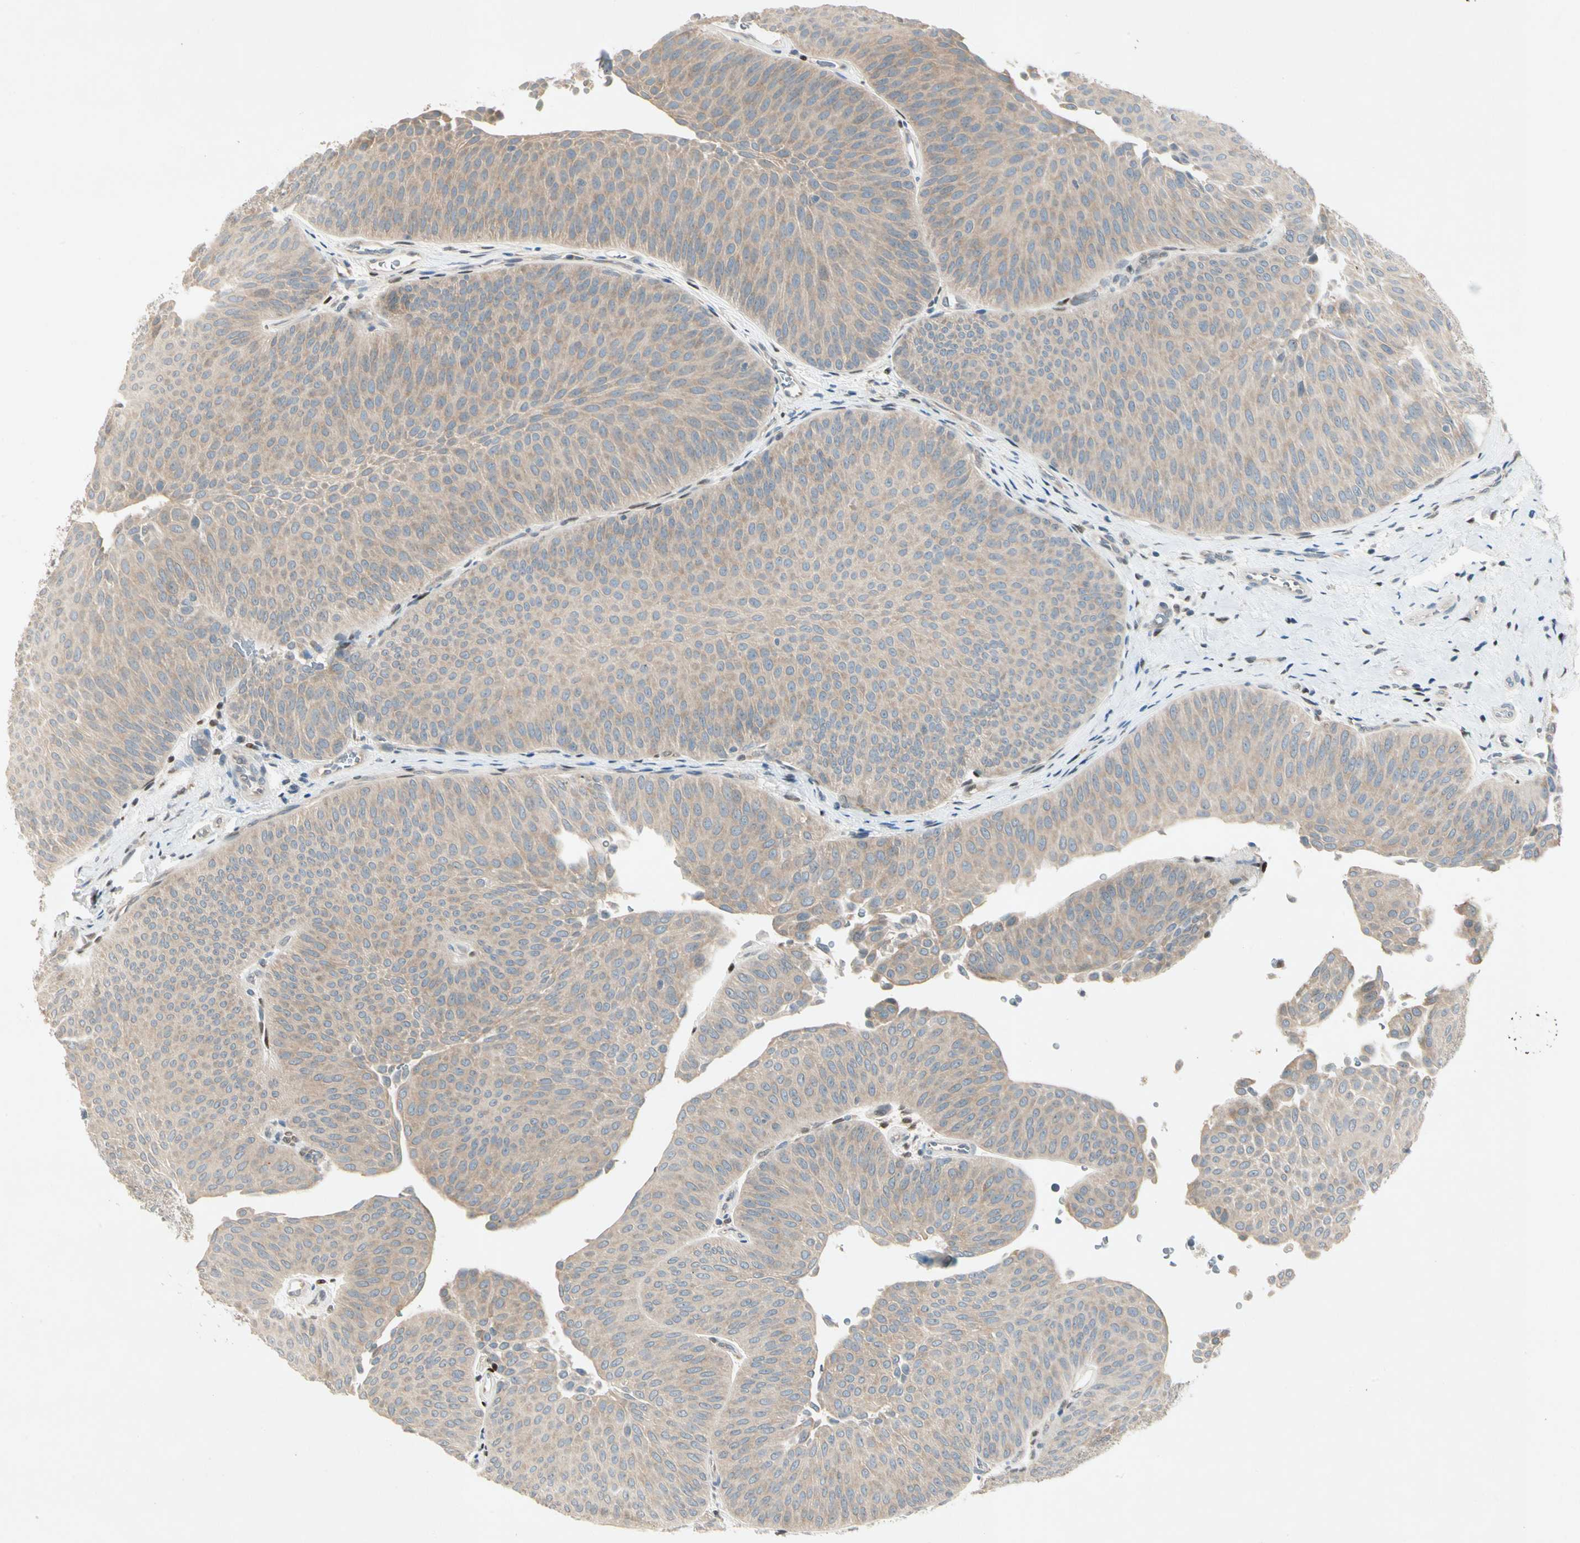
{"staining": {"intensity": "weak", "quantity": ">75%", "location": "cytoplasmic/membranous"}, "tissue": "urothelial cancer", "cell_type": "Tumor cells", "image_type": "cancer", "snomed": [{"axis": "morphology", "description": "Urothelial carcinoma, Low grade"}, {"axis": "topography", "description": "Urinary bladder"}], "caption": "This photomicrograph reveals urothelial cancer stained with immunohistochemistry to label a protein in brown. The cytoplasmic/membranous of tumor cells show weak positivity for the protein. Nuclei are counter-stained blue.", "gene": "IL1R1", "patient": {"sex": "female", "age": 60}}